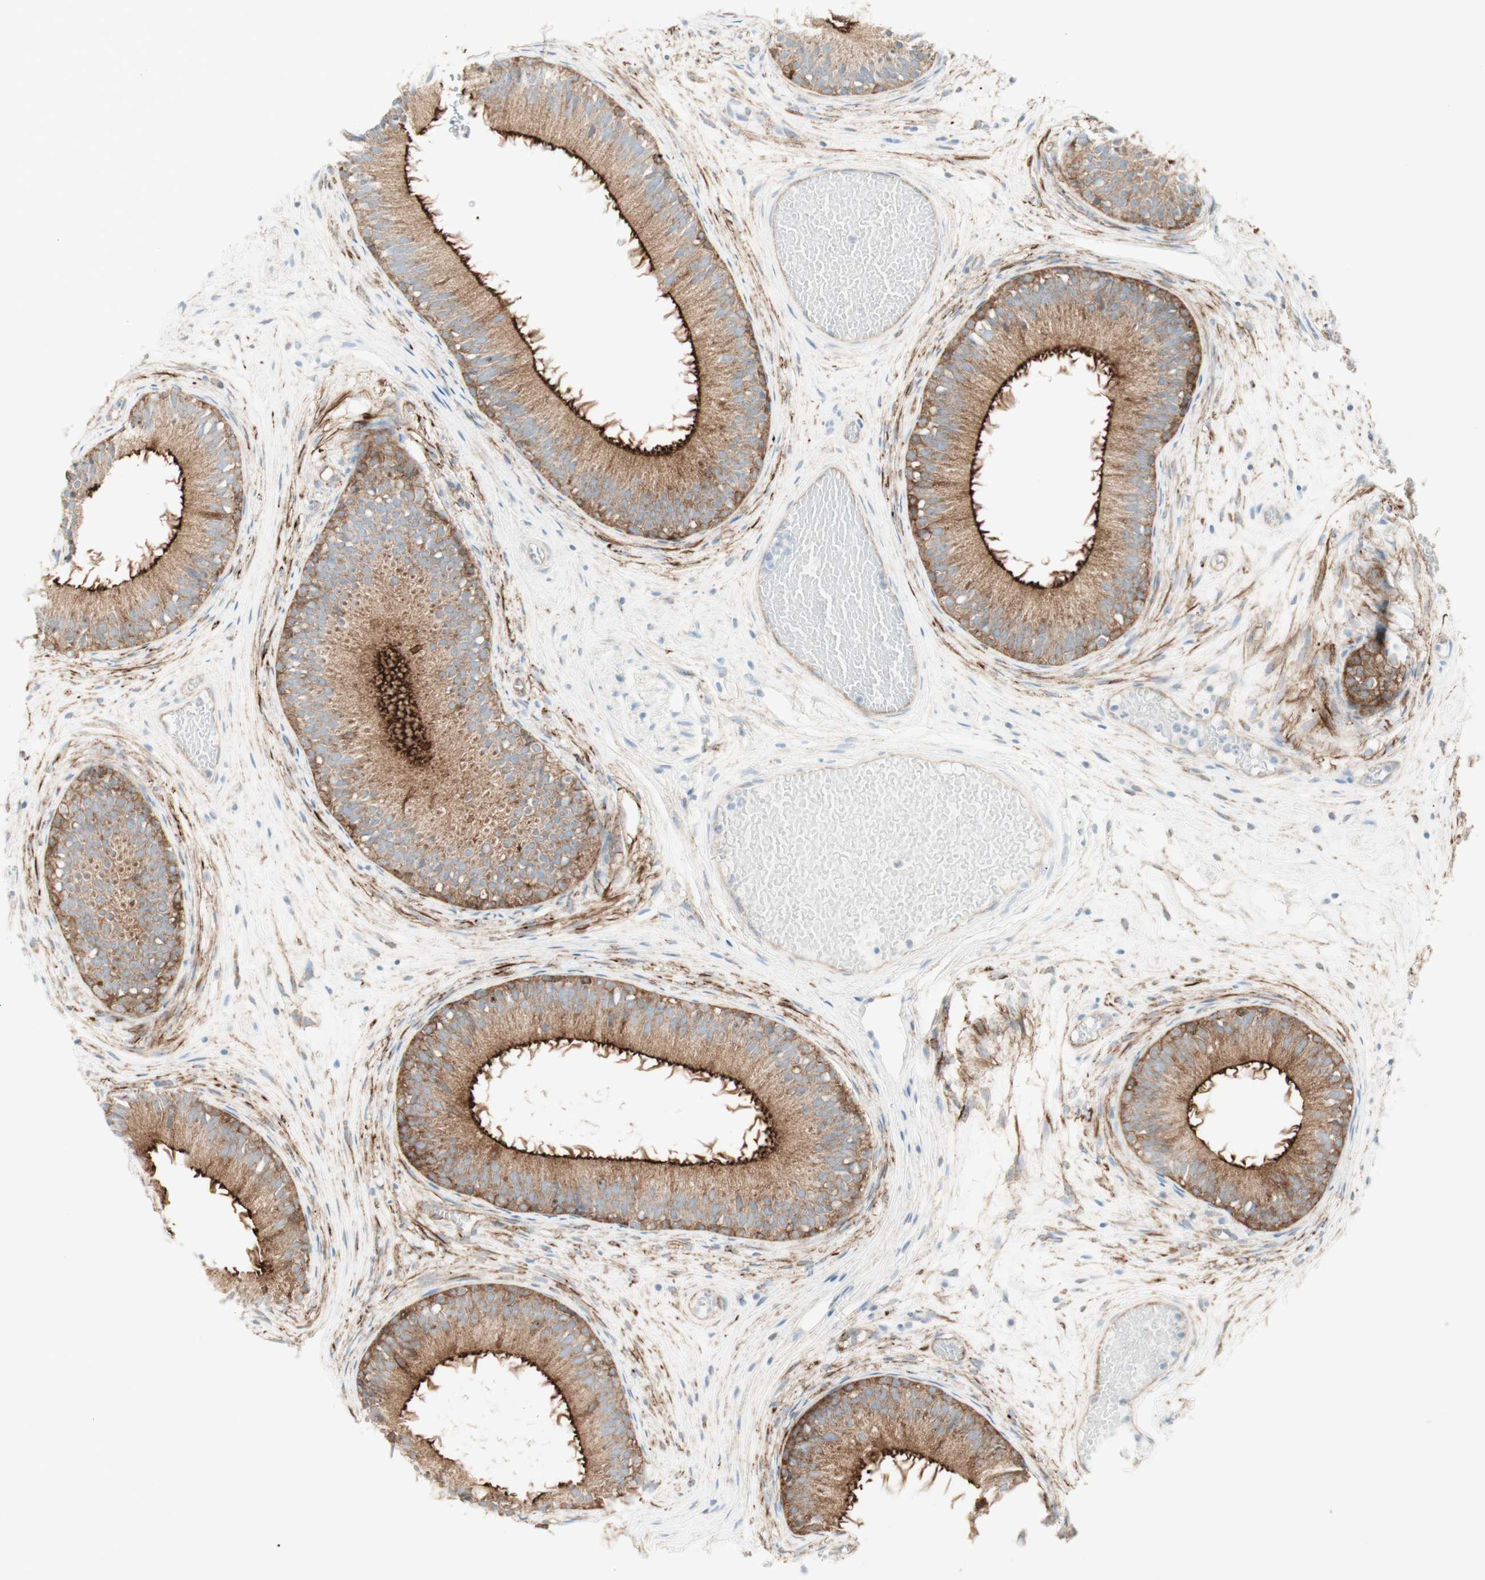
{"staining": {"intensity": "strong", "quantity": "25%-75%", "location": "cytoplasmic/membranous"}, "tissue": "epididymis", "cell_type": "Glandular cells", "image_type": "normal", "snomed": [{"axis": "morphology", "description": "Normal tissue, NOS"}, {"axis": "morphology", "description": "Atrophy, NOS"}, {"axis": "topography", "description": "Testis"}, {"axis": "topography", "description": "Epididymis"}], "caption": "Epididymis stained with DAB (3,3'-diaminobenzidine) immunohistochemistry (IHC) demonstrates high levels of strong cytoplasmic/membranous positivity in about 25%-75% of glandular cells.", "gene": "MYO6", "patient": {"sex": "male", "age": 18}}